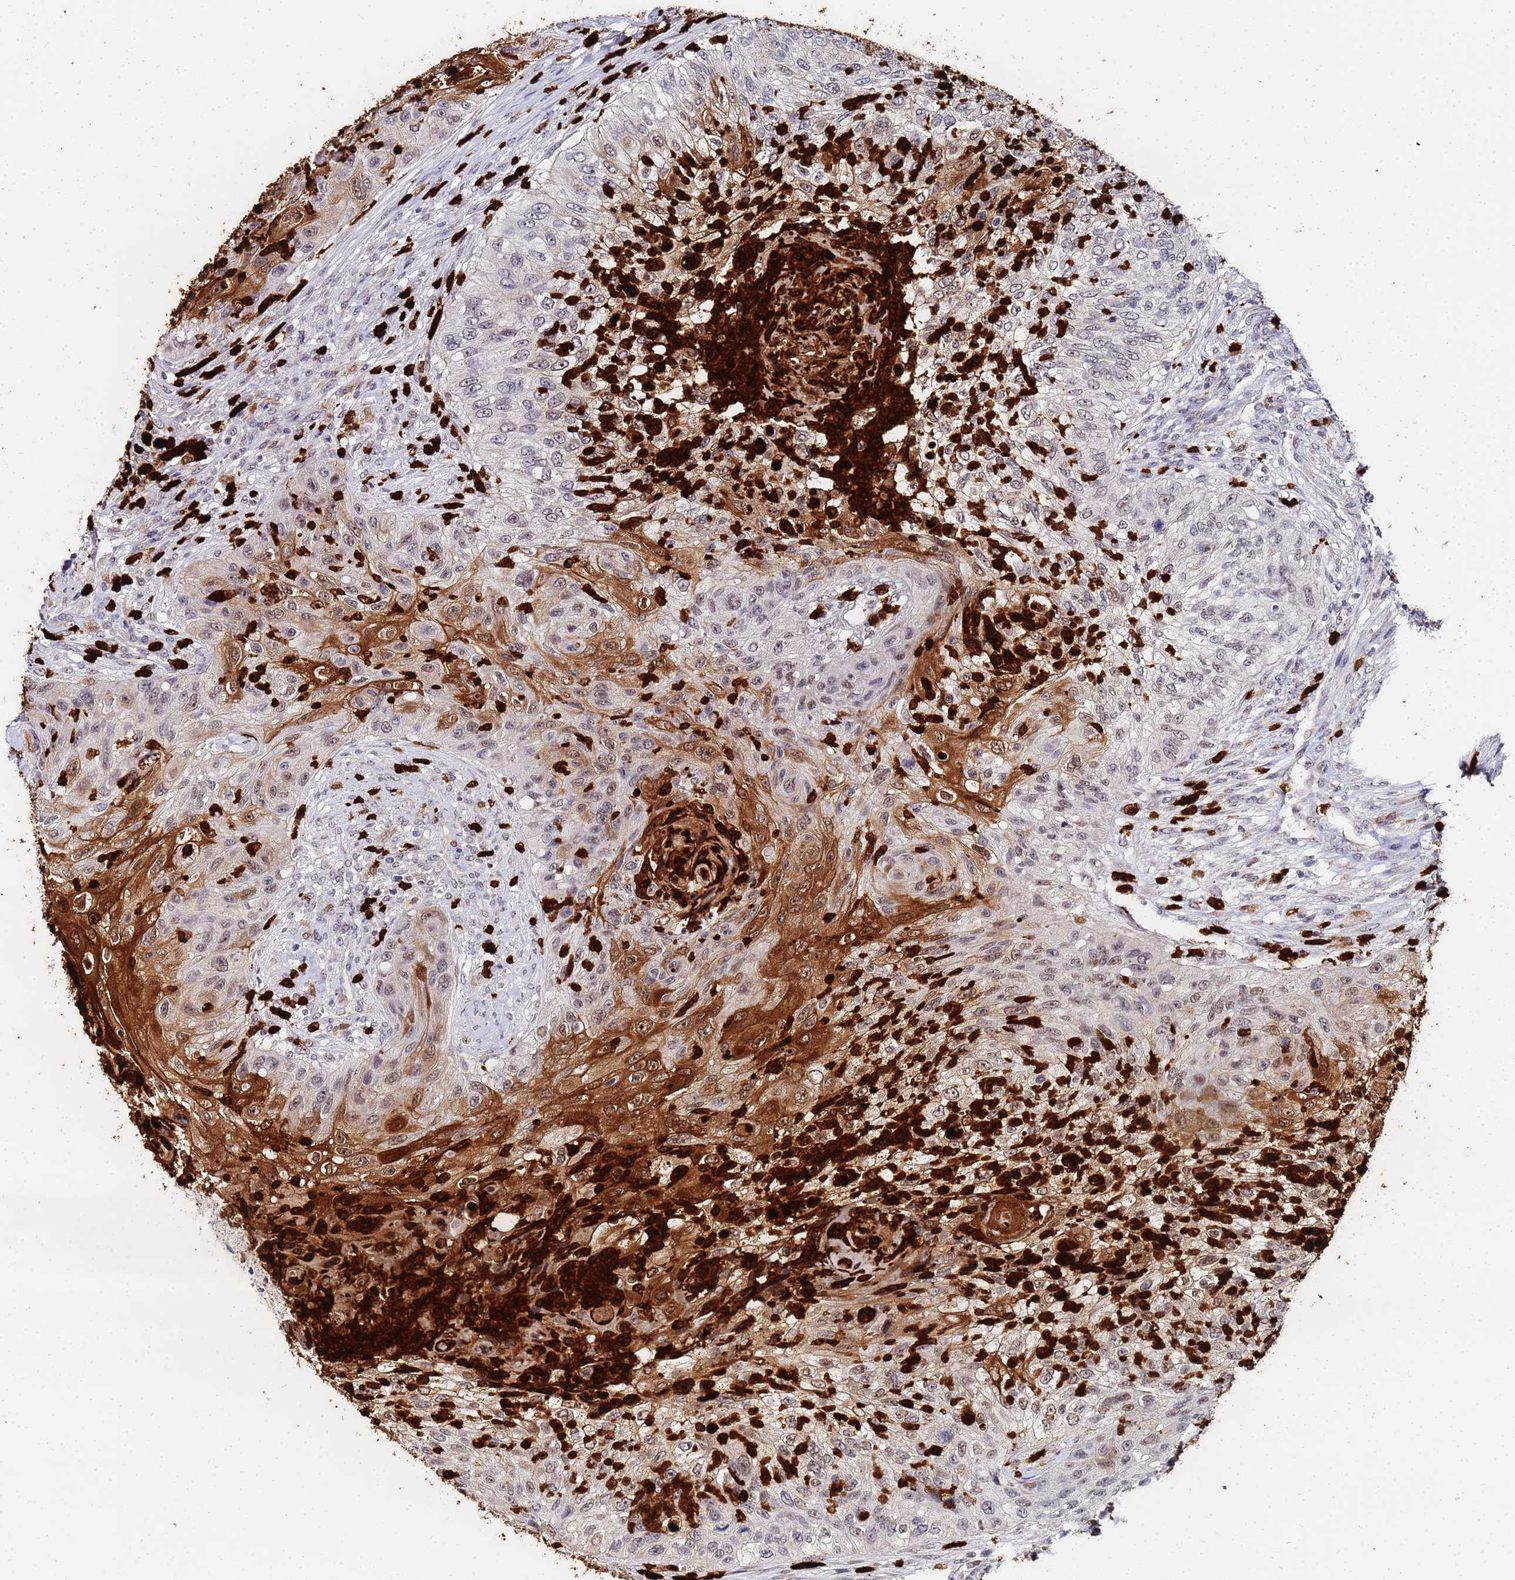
{"staining": {"intensity": "strong", "quantity": "25%-75%", "location": "cytoplasmic/membranous,nuclear"}, "tissue": "urothelial cancer", "cell_type": "Tumor cells", "image_type": "cancer", "snomed": [{"axis": "morphology", "description": "Urothelial carcinoma, High grade"}, {"axis": "topography", "description": "Urinary bladder"}], "caption": "Immunohistochemistry (IHC) of human urothelial cancer shows high levels of strong cytoplasmic/membranous and nuclear staining in about 25%-75% of tumor cells.", "gene": "MTCL1", "patient": {"sex": "female", "age": 60}}